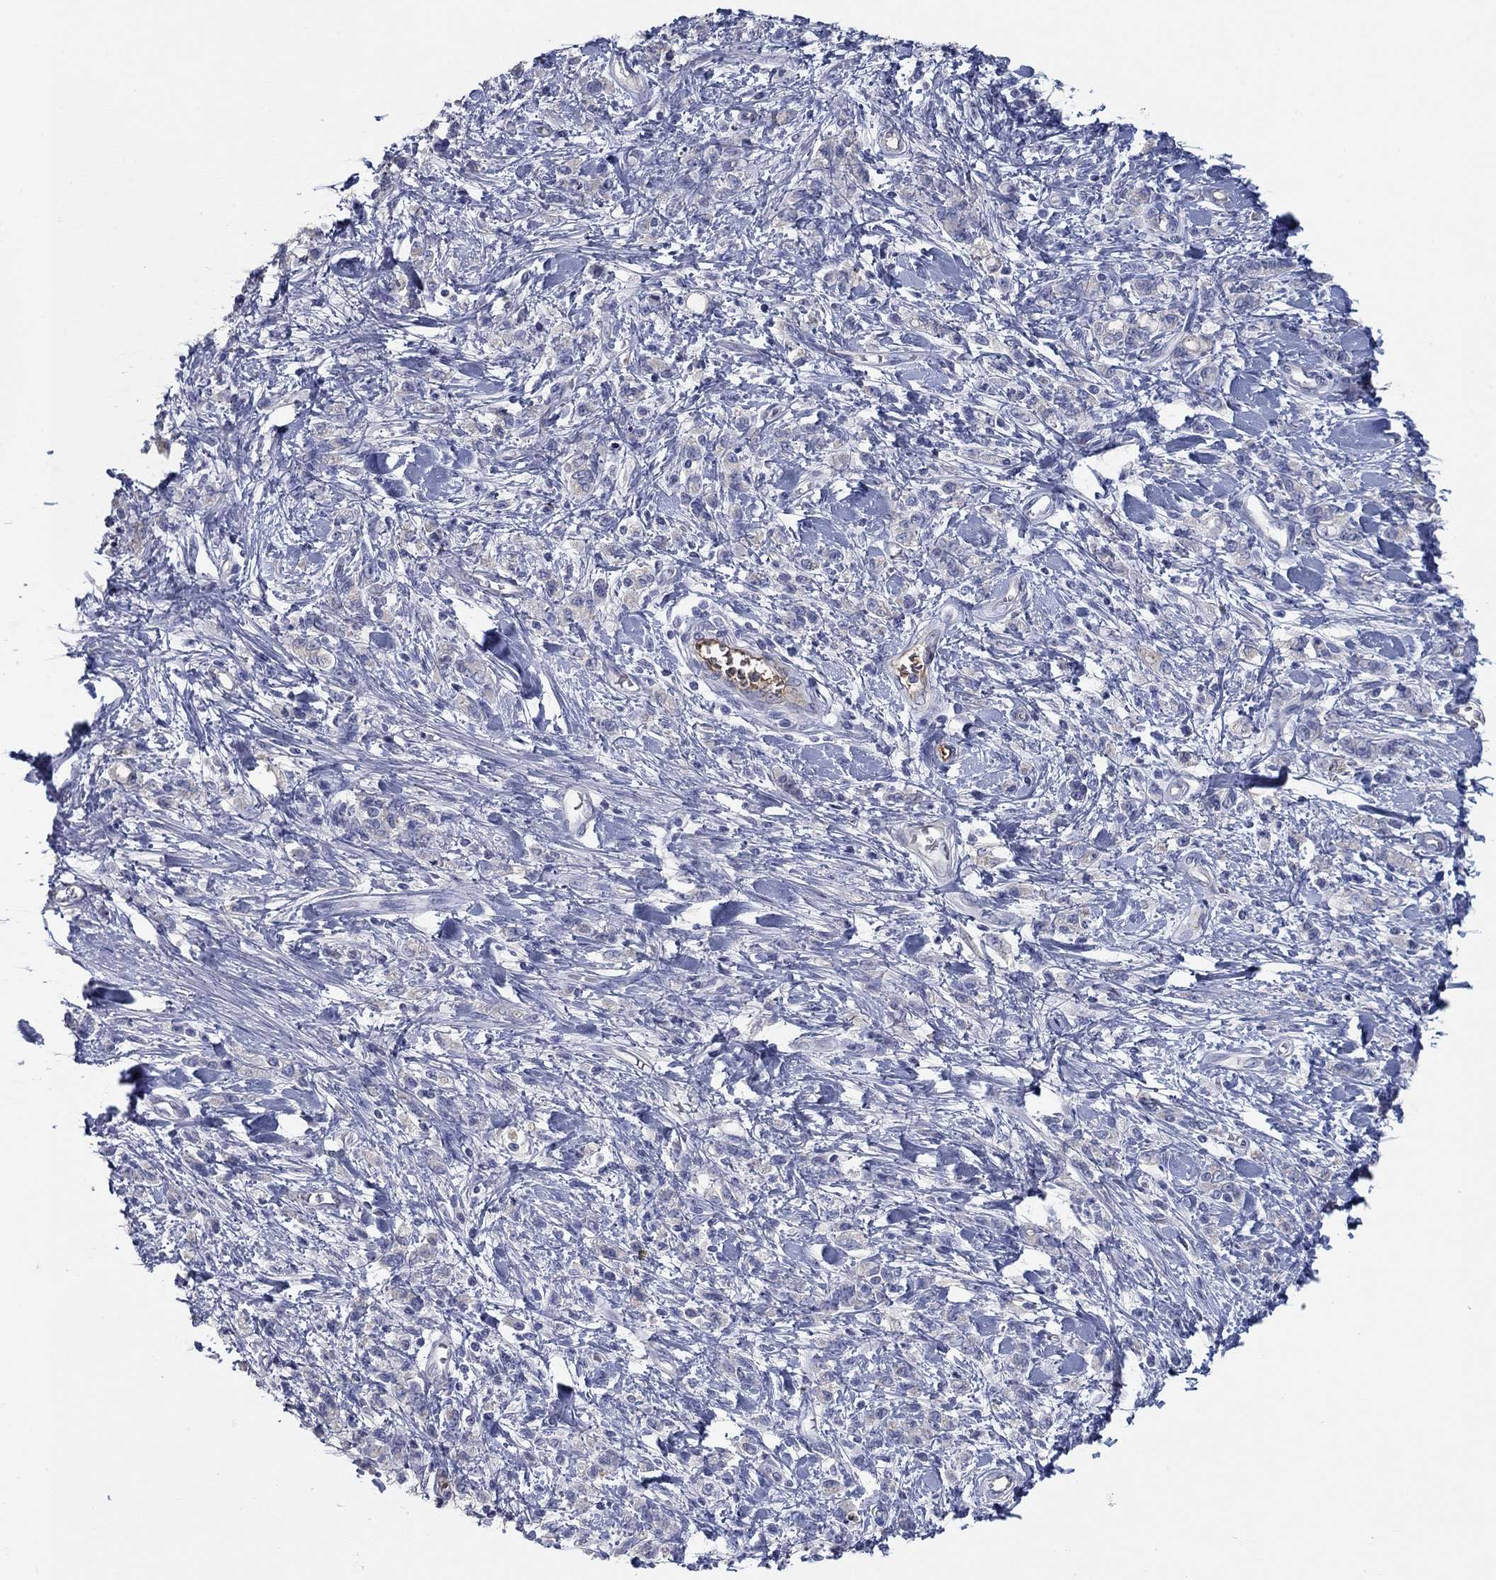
{"staining": {"intensity": "negative", "quantity": "none", "location": "none"}, "tissue": "stomach cancer", "cell_type": "Tumor cells", "image_type": "cancer", "snomed": [{"axis": "morphology", "description": "Adenocarcinoma, NOS"}, {"axis": "topography", "description": "Stomach"}], "caption": "Tumor cells are negative for protein expression in human stomach cancer (adenocarcinoma).", "gene": "APOC3", "patient": {"sex": "male", "age": 77}}